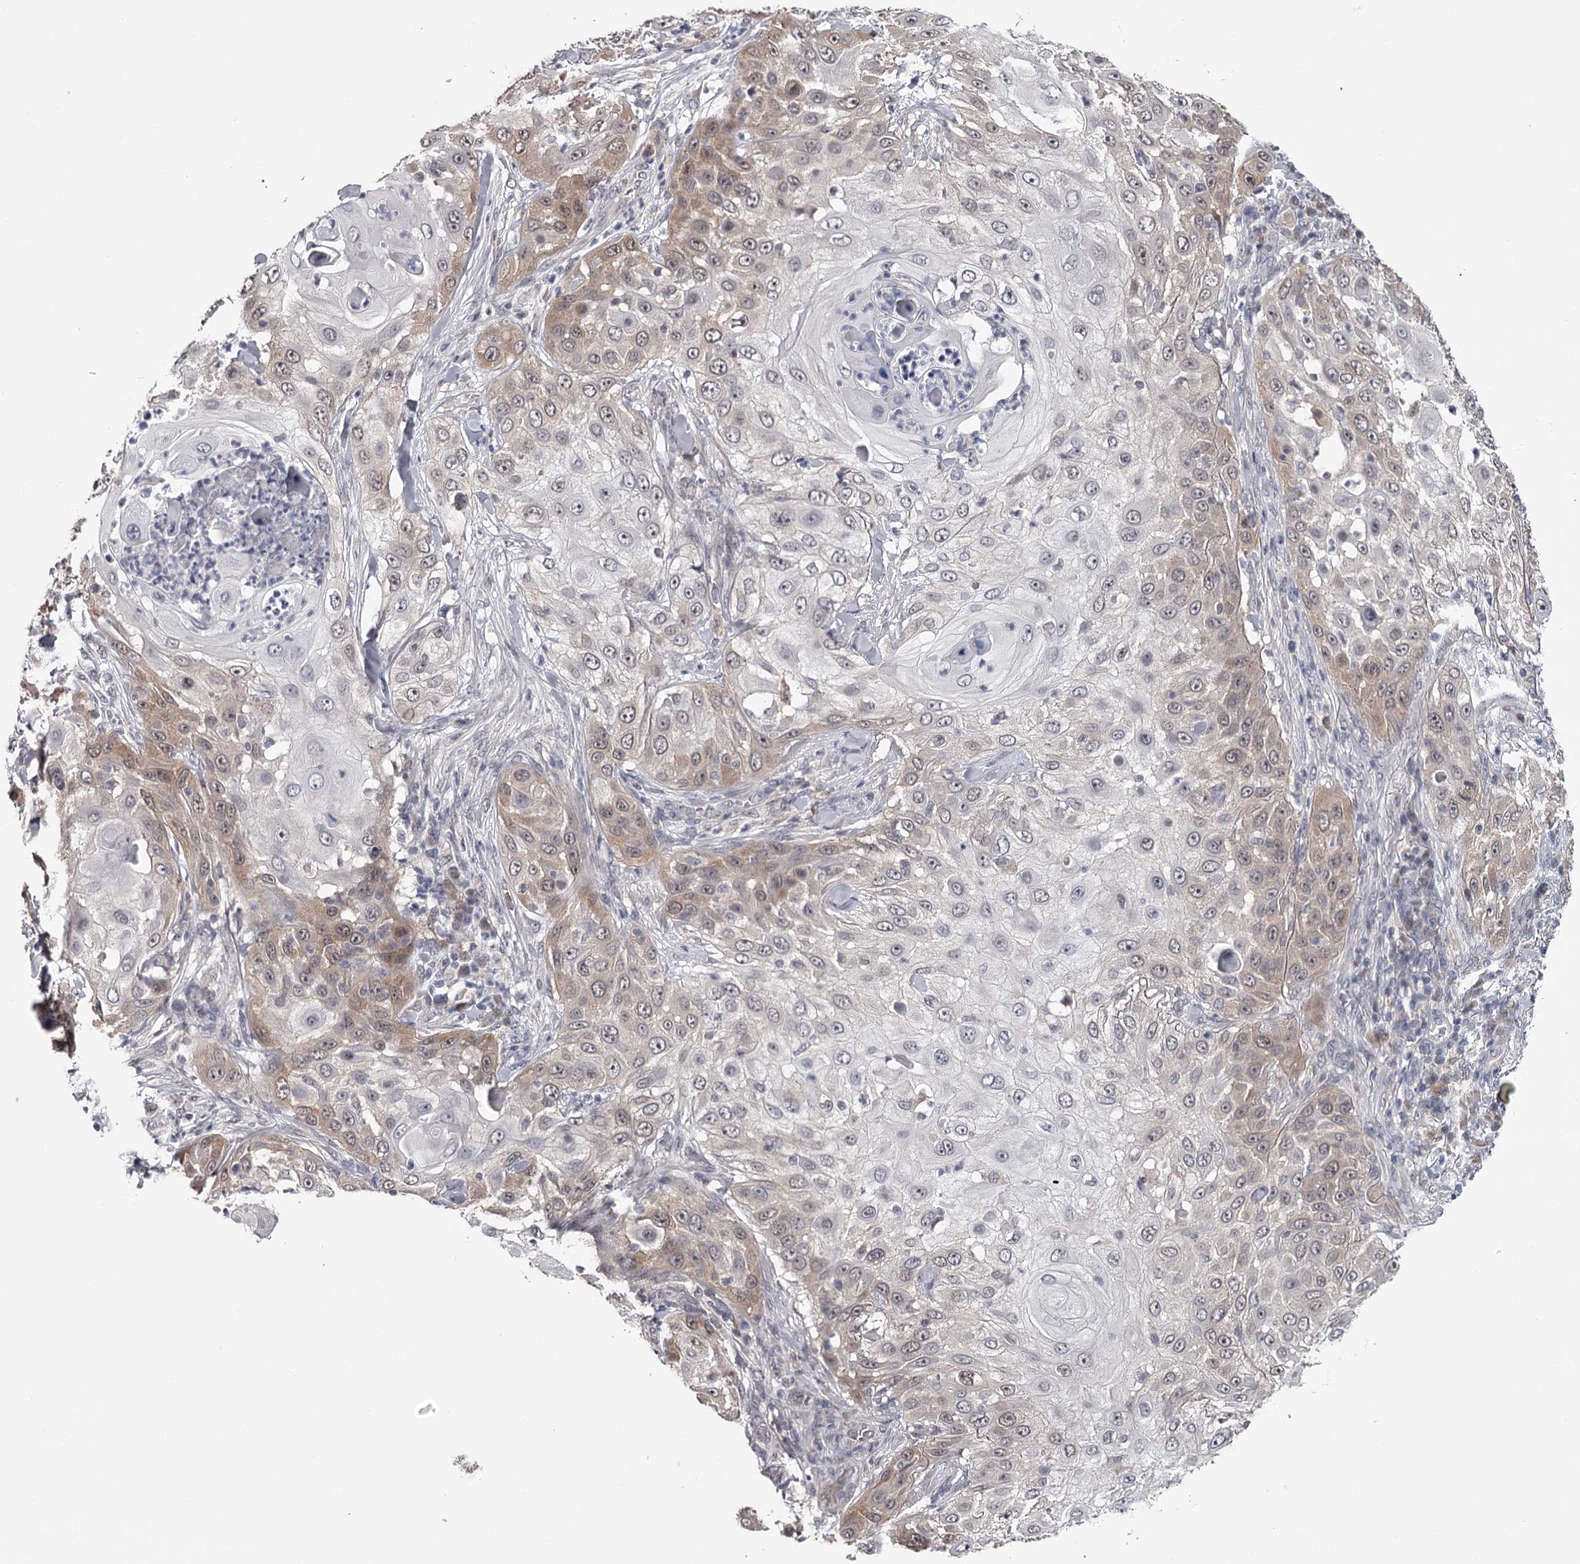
{"staining": {"intensity": "moderate", "quantity": "25%-75%", "location": "cytoplasmic/membranous,nuclear"}, "tissue": "skin cancer", "cell_type": "Tumor cells", "image_type": "cancer", "snomed": [{"axis": "morphology", "description": "Squamous cell carcinoma, NOS"}, {"axis": "topography", "description": "Skin"}], "caption": "The image shows a brown stain indicating the presence of a protein in the cytoplasmic/membranous and nuclear of tumor cells in skin cancer (squamous cell carcinoma). The protein is stained brown, and the nuclei are stained in blue (DAB IHC with brightfield microscopy, high magnification).", "gene": "GTSF1", "patient": {"sex": "female", "age": 44}}